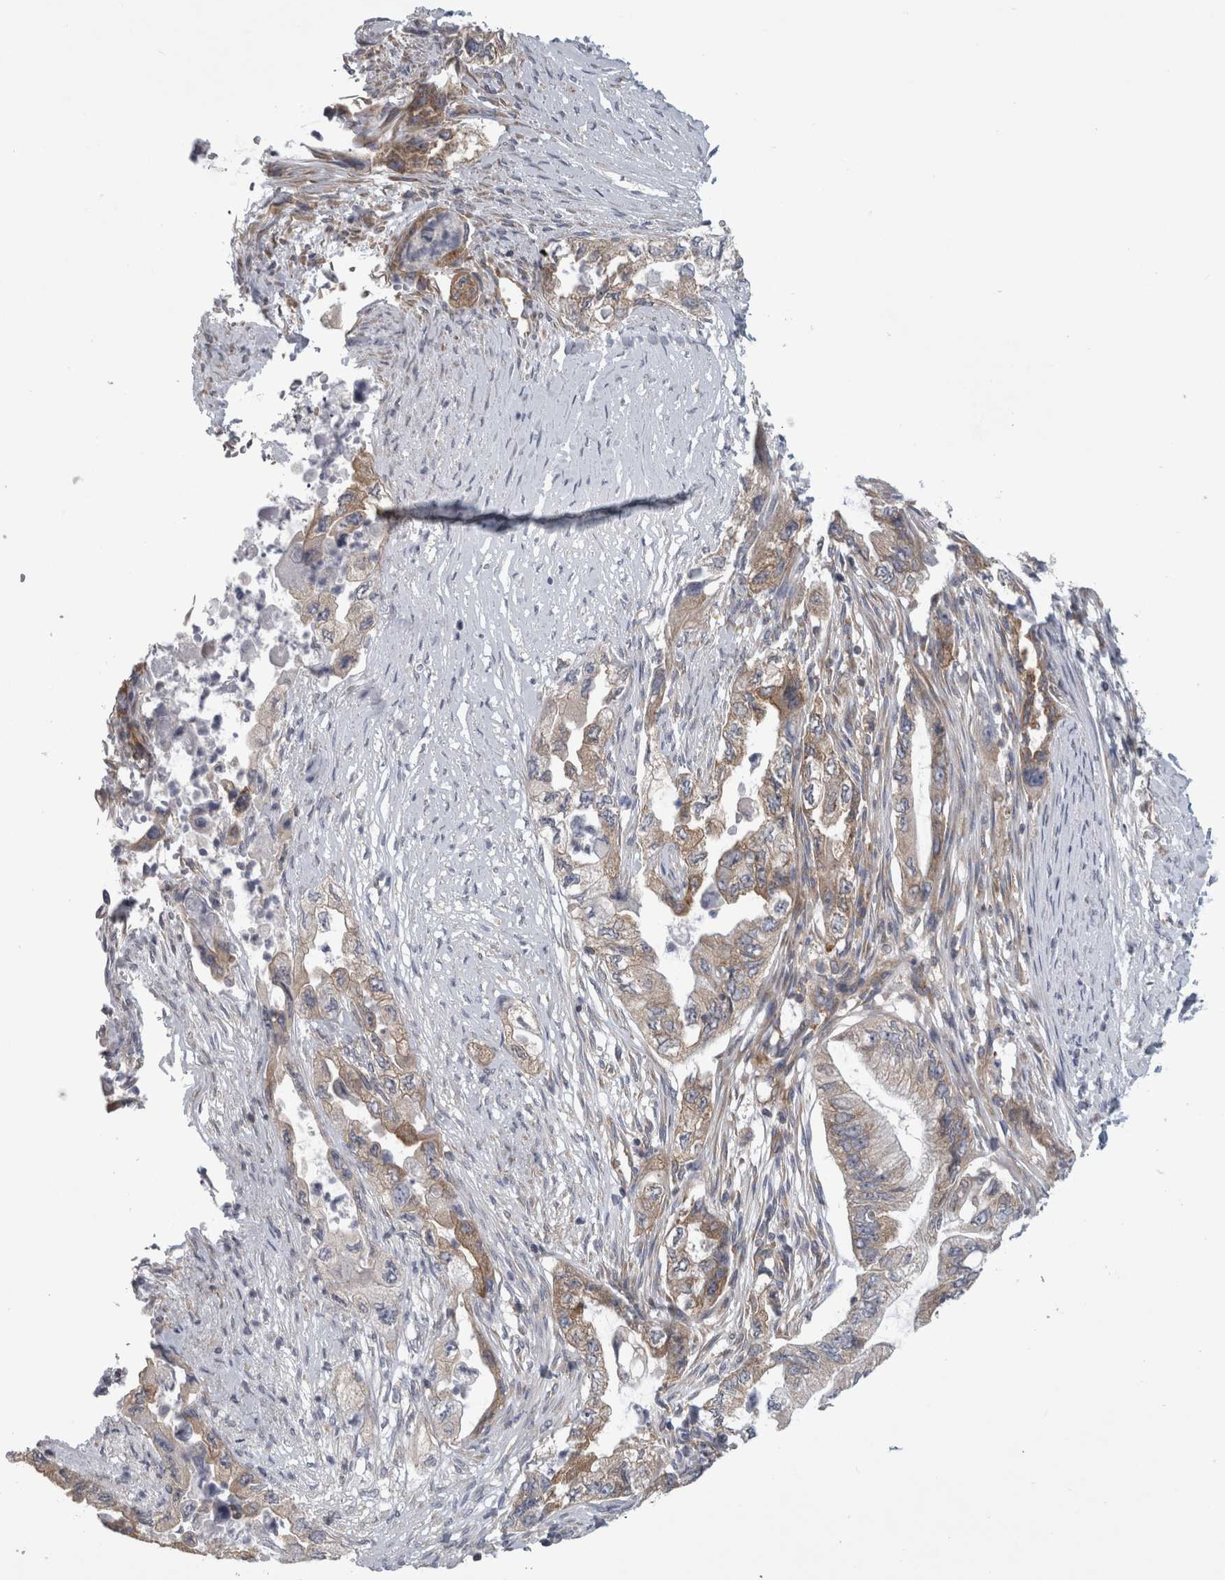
{"staining": {"intensity": "moderate", "quantity": ">75%", "location": "cytoplasmic/membranous"}, "tissue": "pancreatic cancer", "cell_type": "Tumor cells", "image_type": "cancer", "snomed": [{"axis": "morphology", "description": "Adenocarcinoma, NOS"}, {"axis": "topography", "description": "Pancreas"}], "caption": "A brown stain highlights moderate cytoplasmic/membranous staining of a protein in pancreatic adenocarcinoma tumor cells. (IHC, brightfield microscopy, high magnification).", "gene": "PRRC2C", "patient": {"sex": "female", "age": 73}}